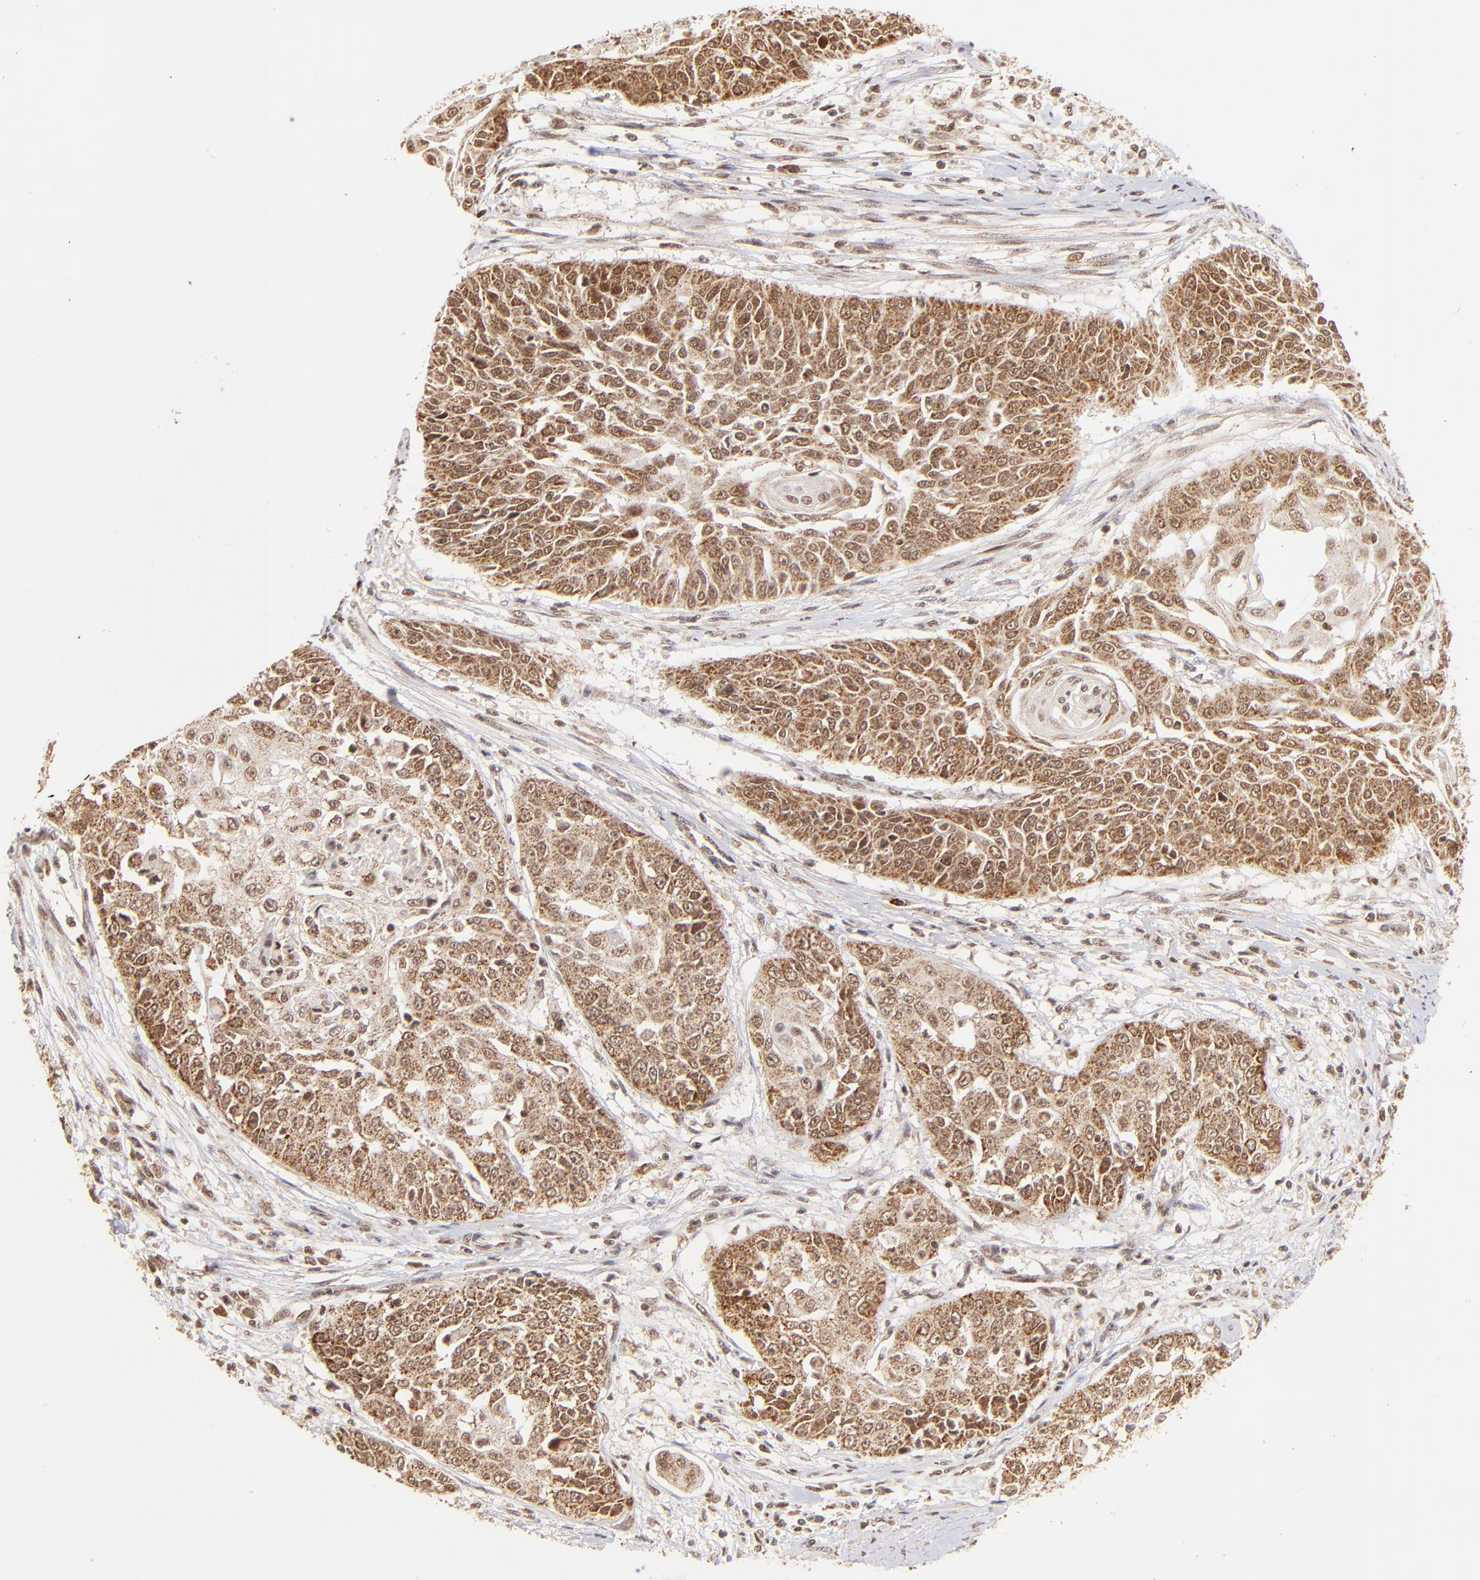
{"staining": {"intensity": "strong", "quantity": ">75%", "location": "cytoplasmic/membranous"}, "tissue": "cervical cancer", "cell_type": "Tumor cells", "image_type": "cancer", "snomed": [{"axis": "morphology", "description": "Squamous cell carcinoma, NOS"}, {"axis": "topography", "description": "Cervix"}], "caption": "Immunohistochemical staining of cervical cancer (squamous cell carcinoma) displays high levels of strong cytoplasmic/membranous staining in about >75% of tumor cells.", "gene": "MED15", "patient": {"sex": "female", "age": 64}}